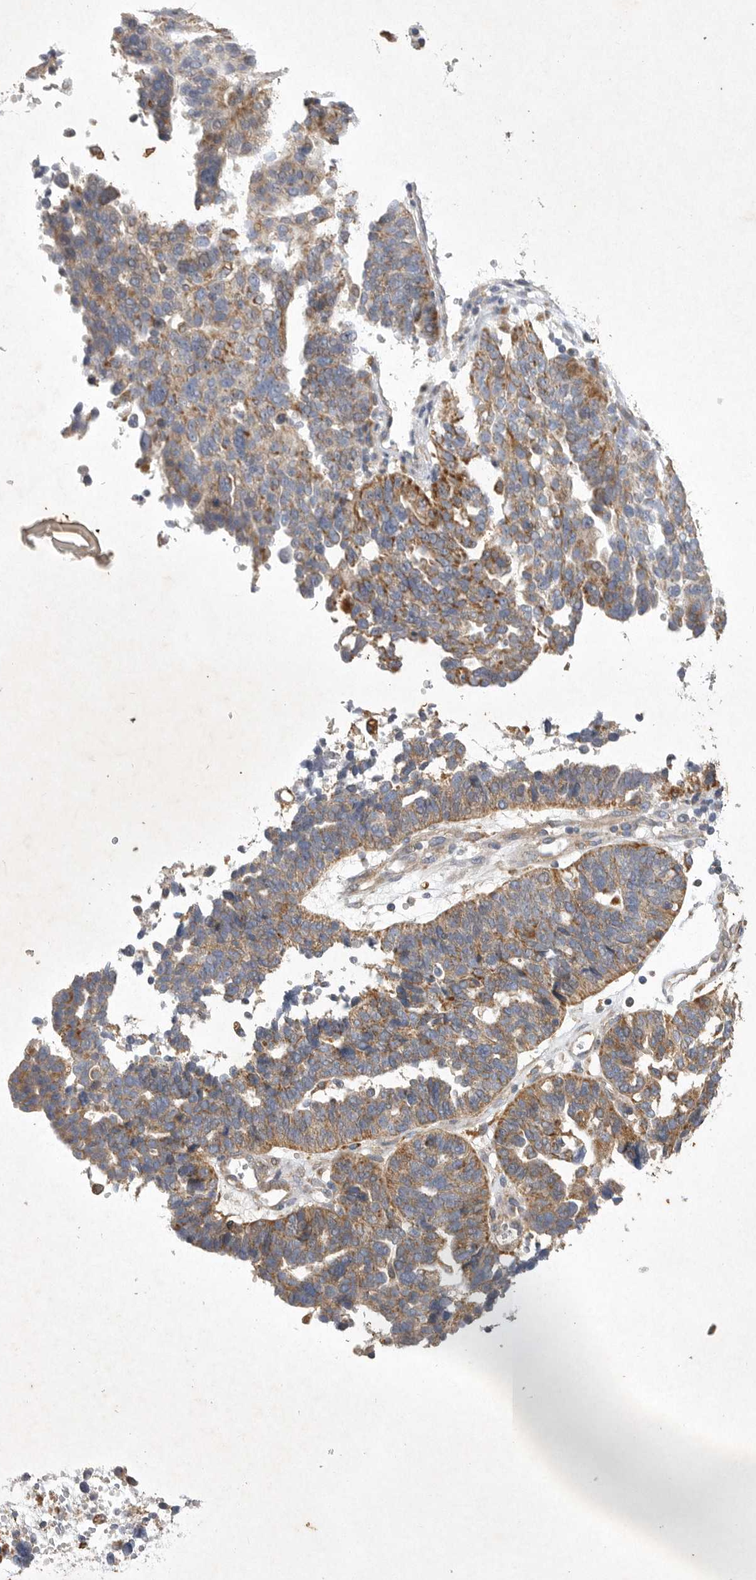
{"staining": {"intensity": "moderate", "quantity": ">75%", "location": "cytoplasmic/membranous"}, "tissue": "ovarian cancer", "cell_type": "Tumor cells", "image_type": "cancer", "snomed": [{"axis": "morphology", "description": "Cystadenocarcinoma, serous, NOS"}, {"axis": "topography", "description": "Ovary"}], "caption": "Ovarian cancer stained with a protein marker exhibits moderate staining in tumor cells.", "gene": "MRPL41", "patient": {"sex": "female", "age": 59}}